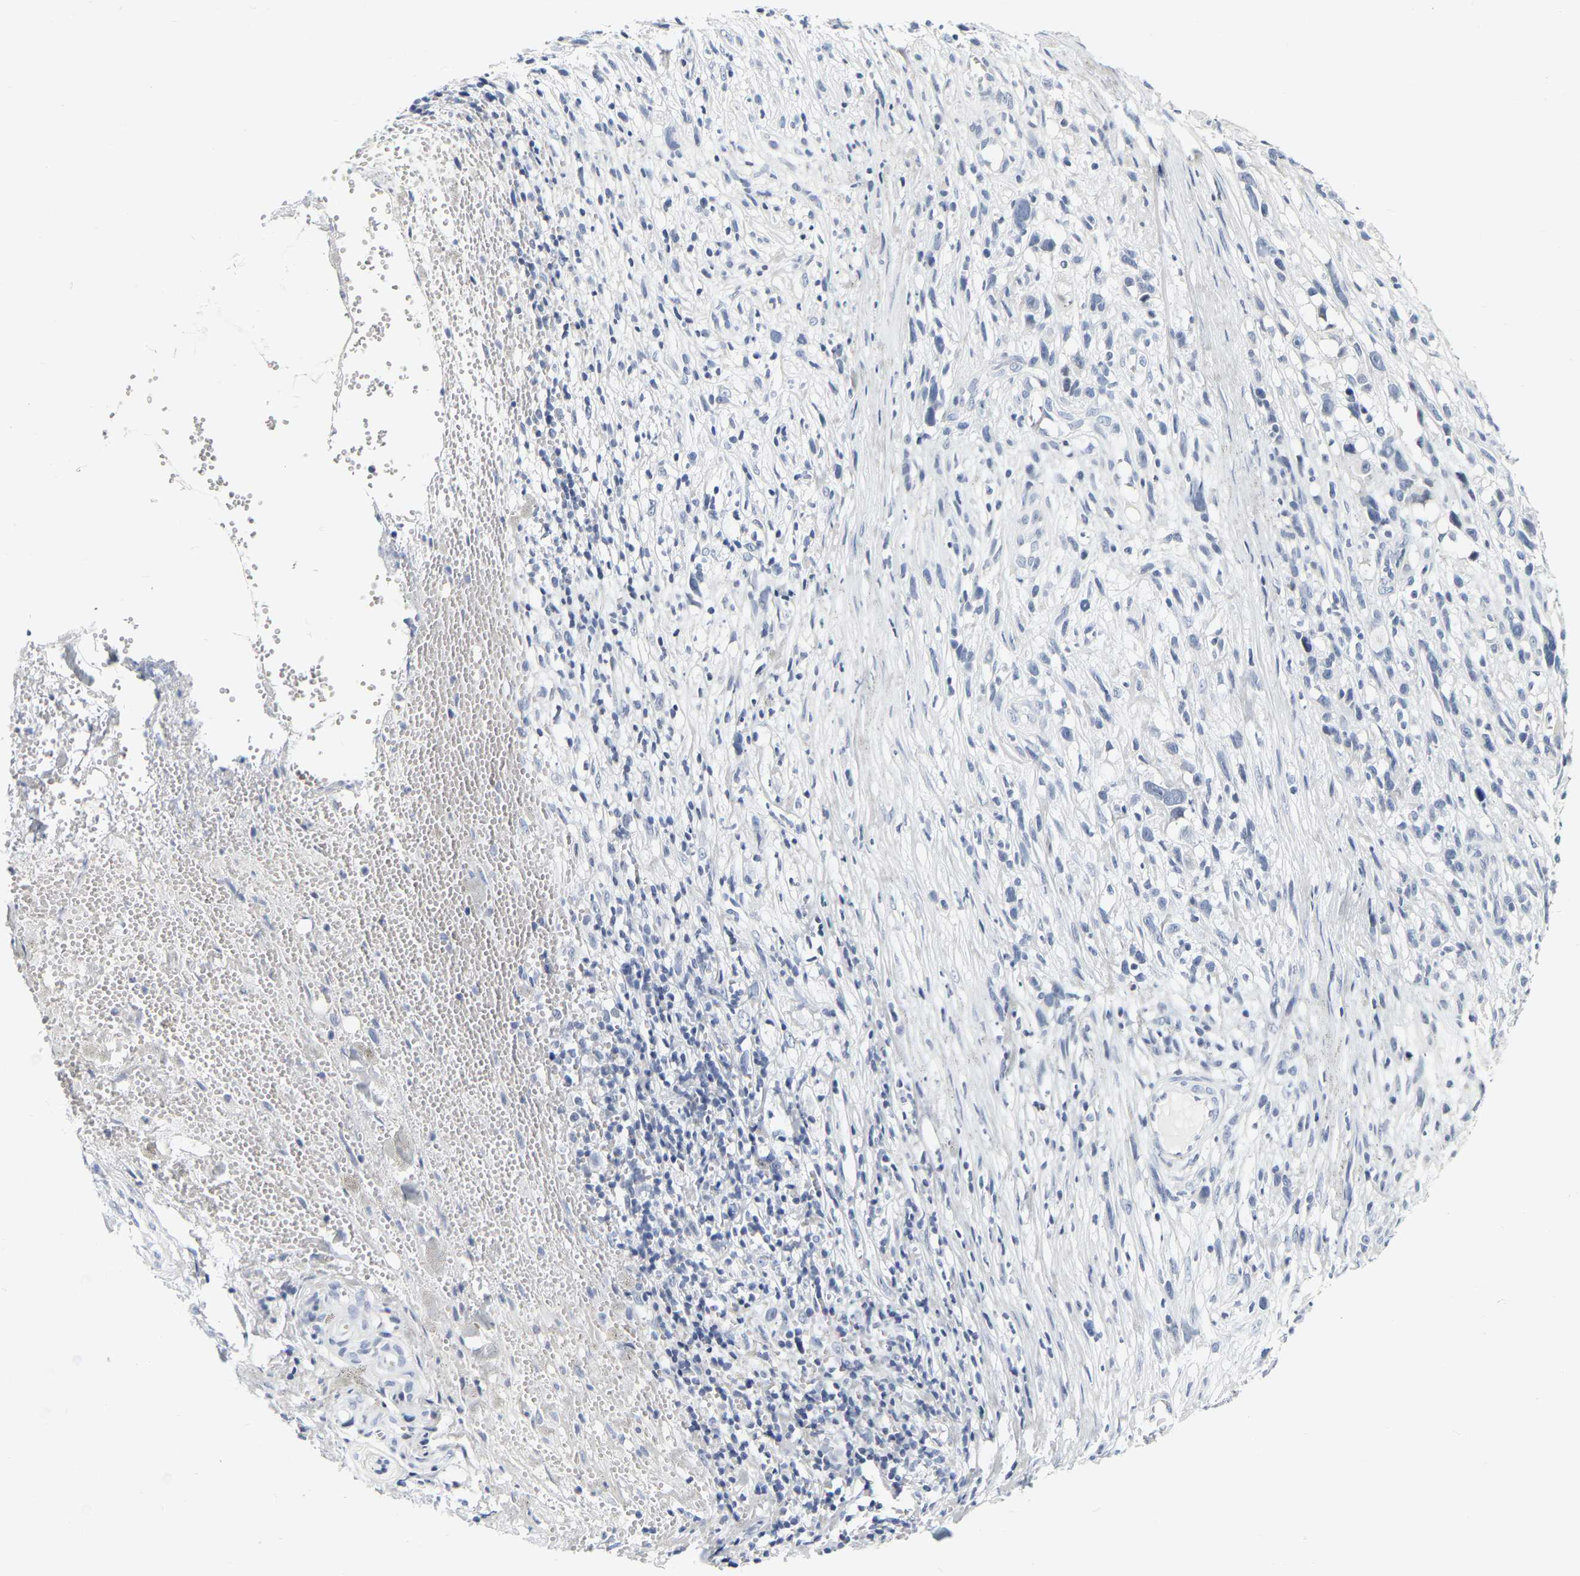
{"staining": {"intensity": "negative", "quantity": "none", "location": "none"}, "tissue": "melanoma", "cell_type": "Tumor cells", "image_type": "cancer", "snomed": [{"axis": "morphology", "description": "Malignant melanoma, NOS"}, {"axis": "topography", "description": "Skin"}], "caption": "This is a histopathology image of IHC staining of melanoma, which shows no positivity in tumor cells.", "gene": "KRT76", "patient": {"sex": "female", "age": 55}}